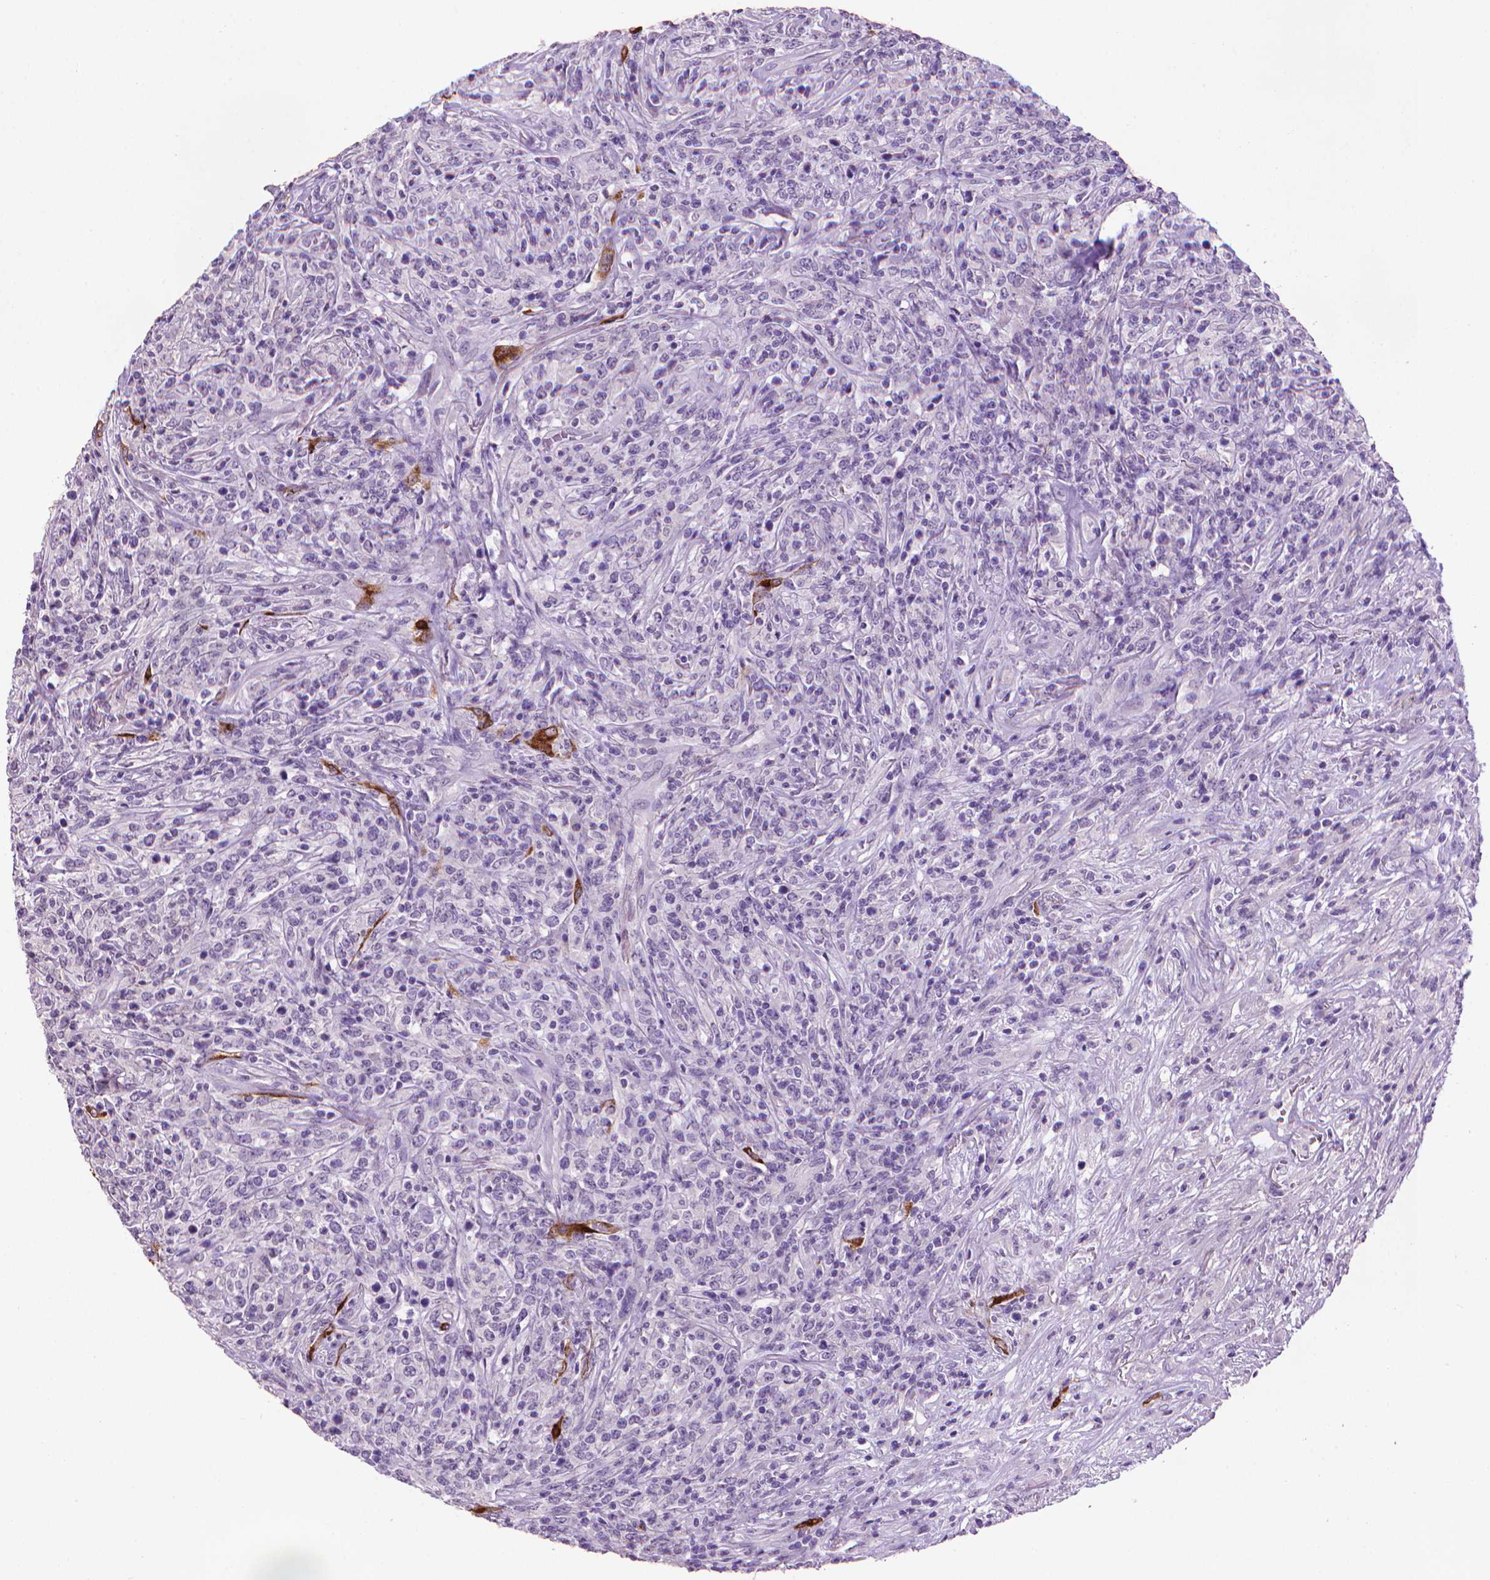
{"staining": {"intensity": "negative", "quantity": "none", "location": "none"}, "tissue": "lymphoma", "cell_type": "Tumor cells", "image_type": "cancer", "snomed": [{"axis": "morphology", "description": "Malignant lymphoma, non-Hodgkin's type, High grade"}, {"axis": "topography", "description": "Lung"}], "caption": "Human high-grade malignant lymphoma, non-Hodgkin's type stained for a protein using immunohistochemistry demonstrates no positivity in tumor cells.", "gene": "MUC1", "patient": {"sex": "male", "age": 79}}